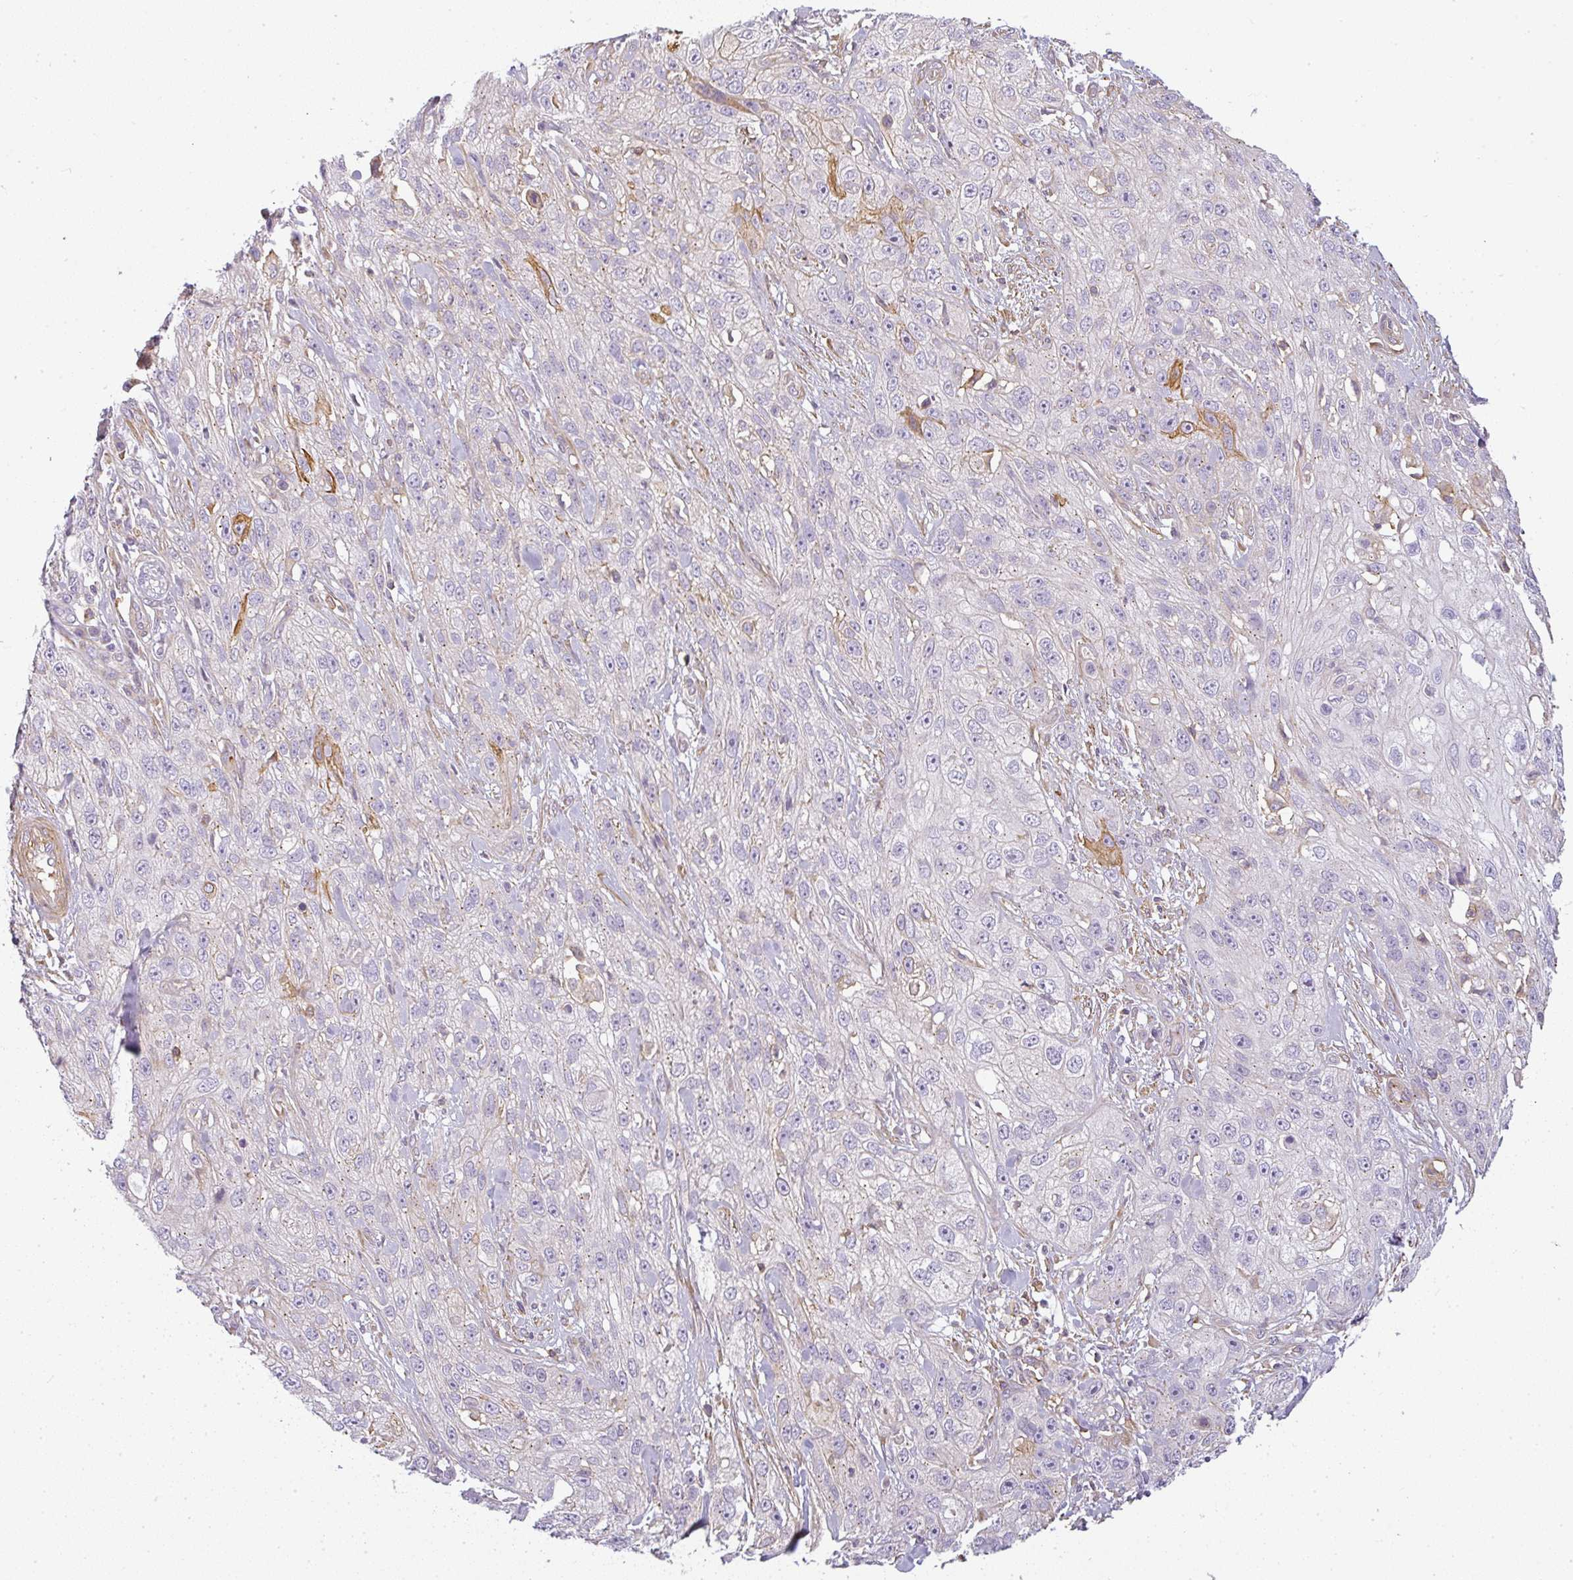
{"staining": {"intensity": "negative", "quantity": "none", "location": "none"}, "tissue": "skin cancer", "cell_type": "Tumor cells", "image_type": "cancer", "snomed": [{"axis": "morphology", "description": "Squamous cell carcinoma, NOS"}, {"axis": "topography", "description": "Skin"}, {"axis": "topography", "description": "Vulva"}], "caption": "Tumor cells are negative for brown protein staining in skin cancer.", "gene": "SULF1", "patient": {"sex": "female", "age": 86}}